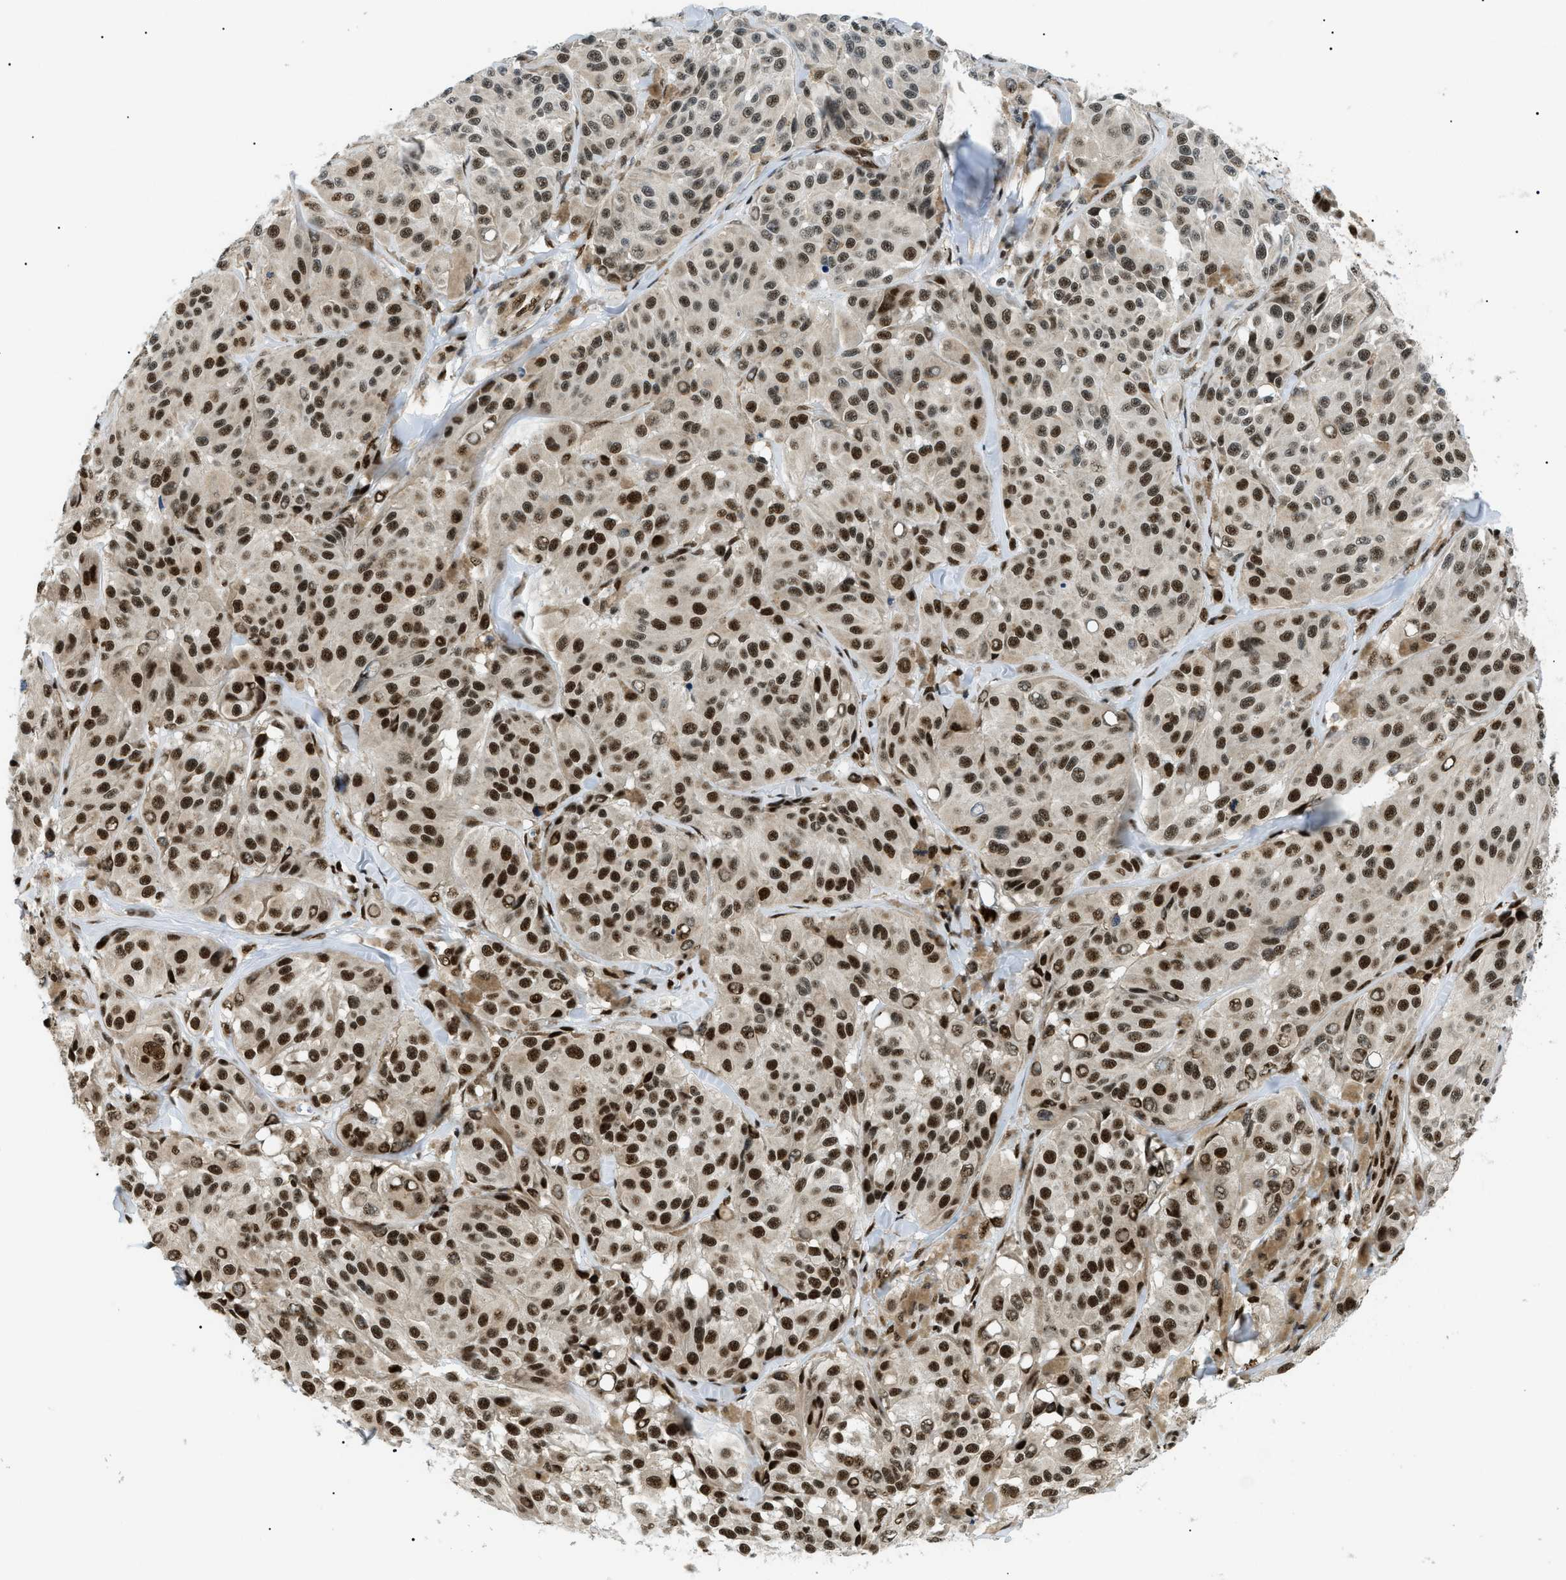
{"staining": {"intensity": "strong", "quantity": ">75%", "location": "cytoplasmic/membranous,nuclear"}, "tissue": "melanoma", "cell_type": "Tumor cells", "image_type": "cancer", "snomed": [{"axis": "morphology", "description": "Malignant melanoma, NOS"}, {"axis": "topography", "description": "Skin"}], "caption": "A high amount of strong cytoplasmic/membranous and nuclear staining is identified in about >75% of tumor cells in melanoma tissue. Ihc stains the protein in brown and the nuclei are stained blue.", "gene": "CWC25", "patient": {"sex": "male", "age": 84}}